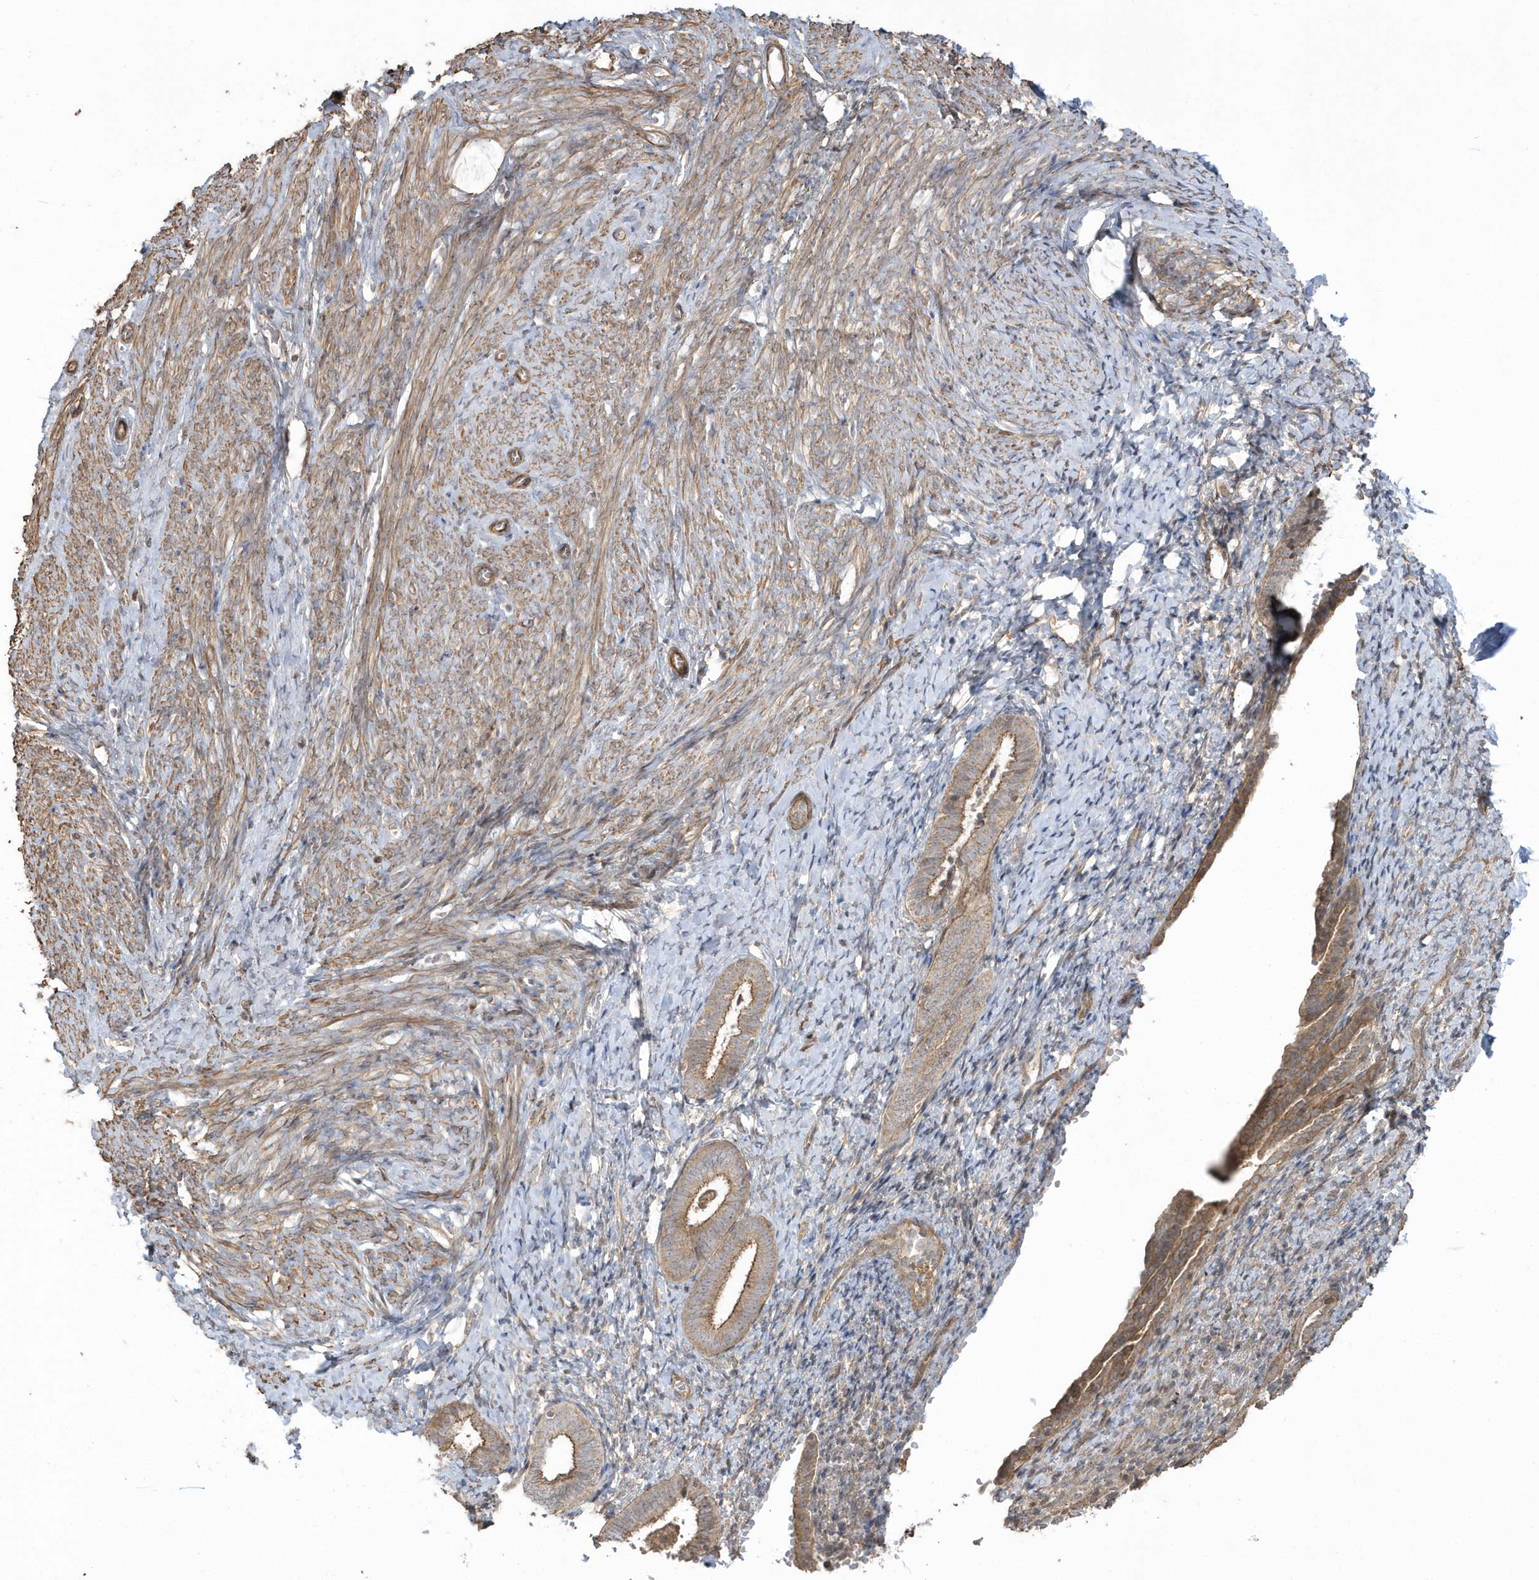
{"staining": {"intensity": "moderate", "quantity": "25%-75%", "location": "cytoplasmic/membranous"}, "tissue": "endometrium", "cell_type": "Cells in endometrial stroma", "image_type": "normal", "snomed": [{"axis": "morphology", "description": "Normal tissue, NOS"}, {"axis": "topography", "description": "Endometrium"}], "caption": "Brown immunohistochemical staining in normal human endometrium shows moderate cytoplasmic/membranous expression in approximately 25%-75% of cells in endometrial stroma. The protein is shown in brown color, while the nuclei are stained blue.", "gene": "ARMC8", "patient": {"sex": "female", "age": 72}}